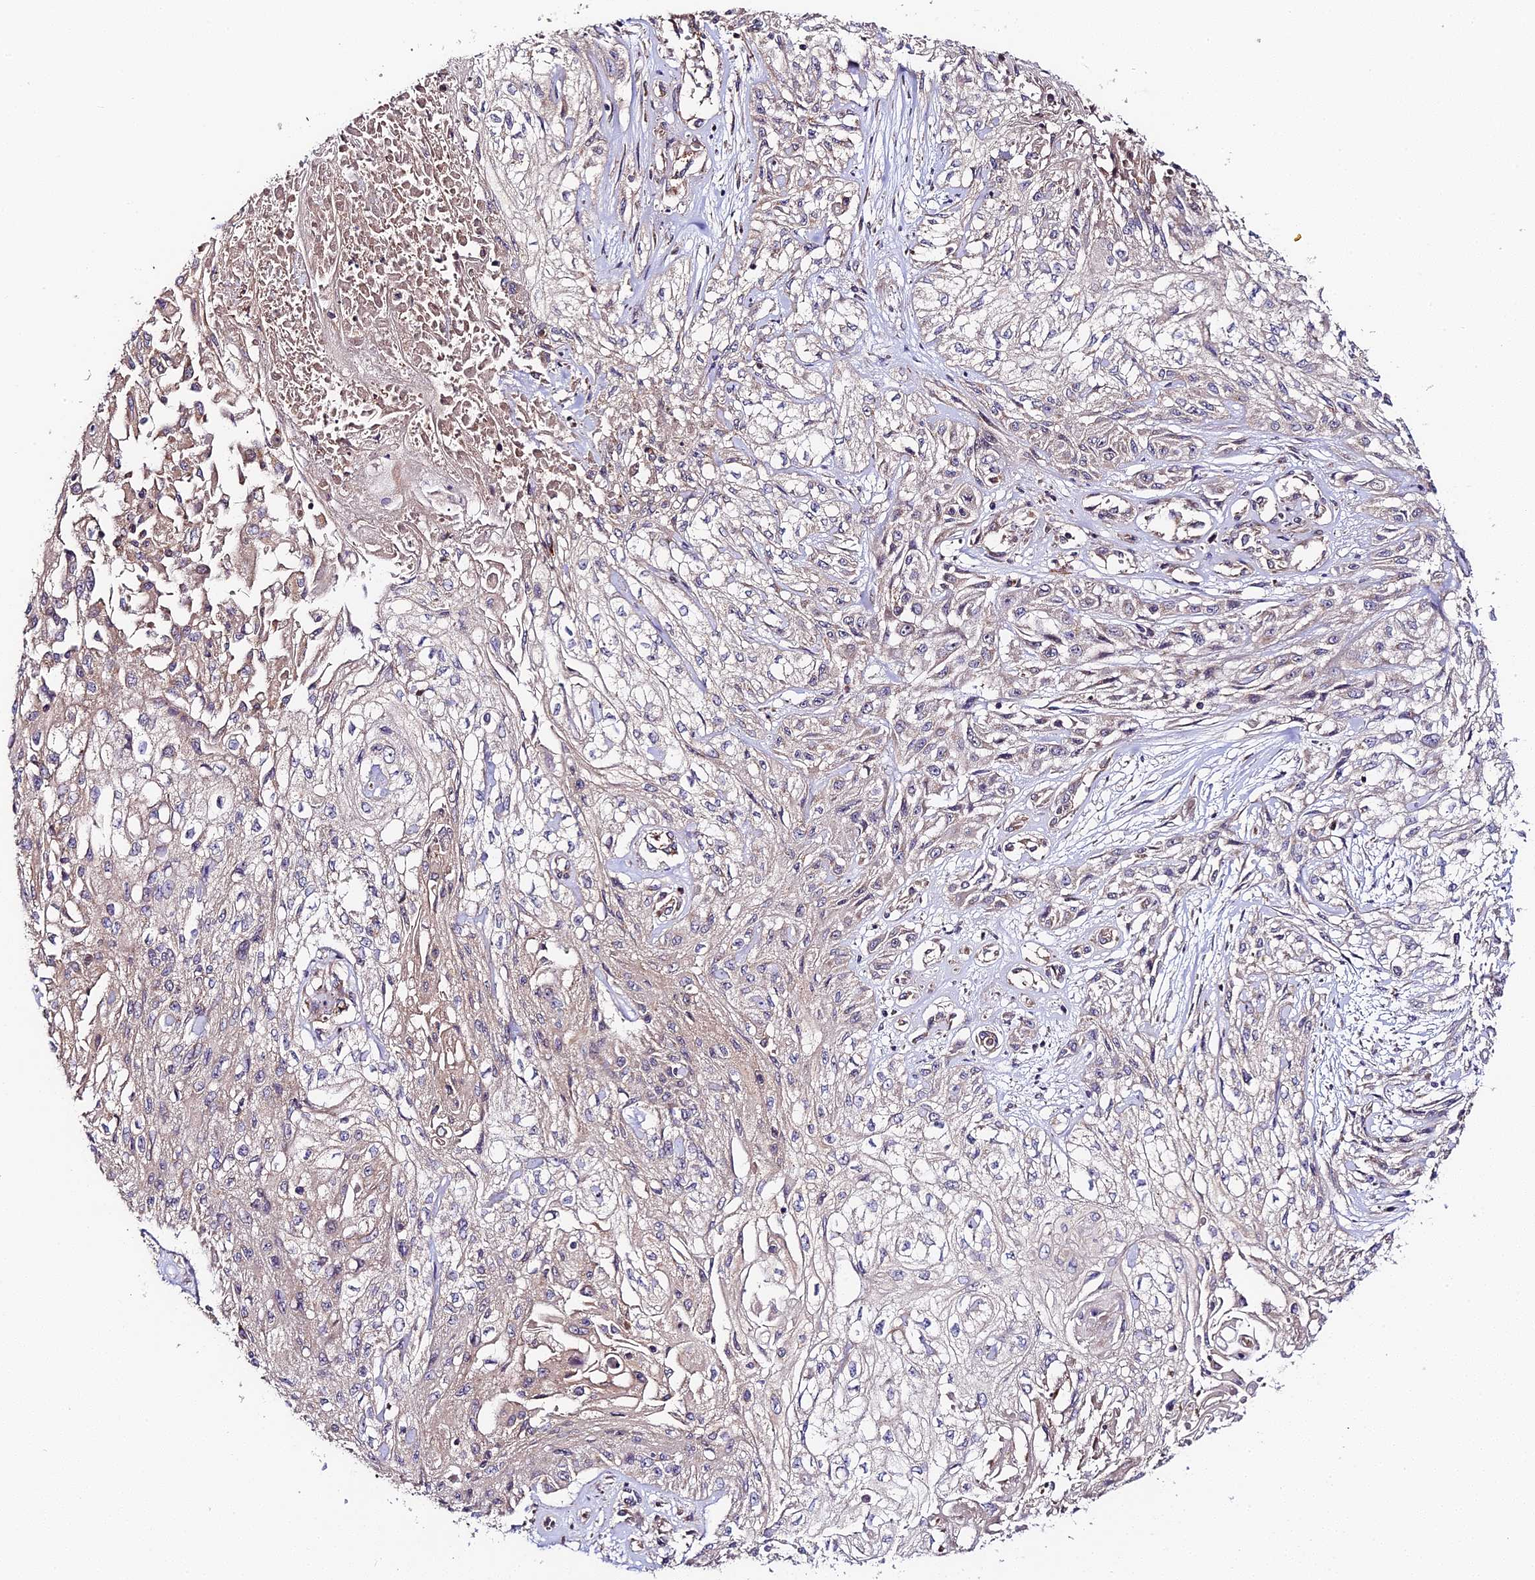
{"staining": {"intensity": "weak", "quantity": "<25%", "location": "cytoplasmic/membranous"}, "tissue": "skin cancer", "cell_type": "Tumor cells", "image_type": "cancer", "snomed": [{"axis": "morphology", "description": "Squamous cell carcinoma, NOS"}, {"axis": "morphology", "description": "Squamous cell carcinoma, metastatic, NOS"}, {"axis": "topography", "description": "Skin"}, {"axis": "topography", "description": "Lymph node"}], "caption": "Skin squamous cell carcinoma was stained to show a protein in brown. There is no significant expression in tumor cells.", "gene": "C3orf20", "patient": {"sex": "male", "age": 75}}